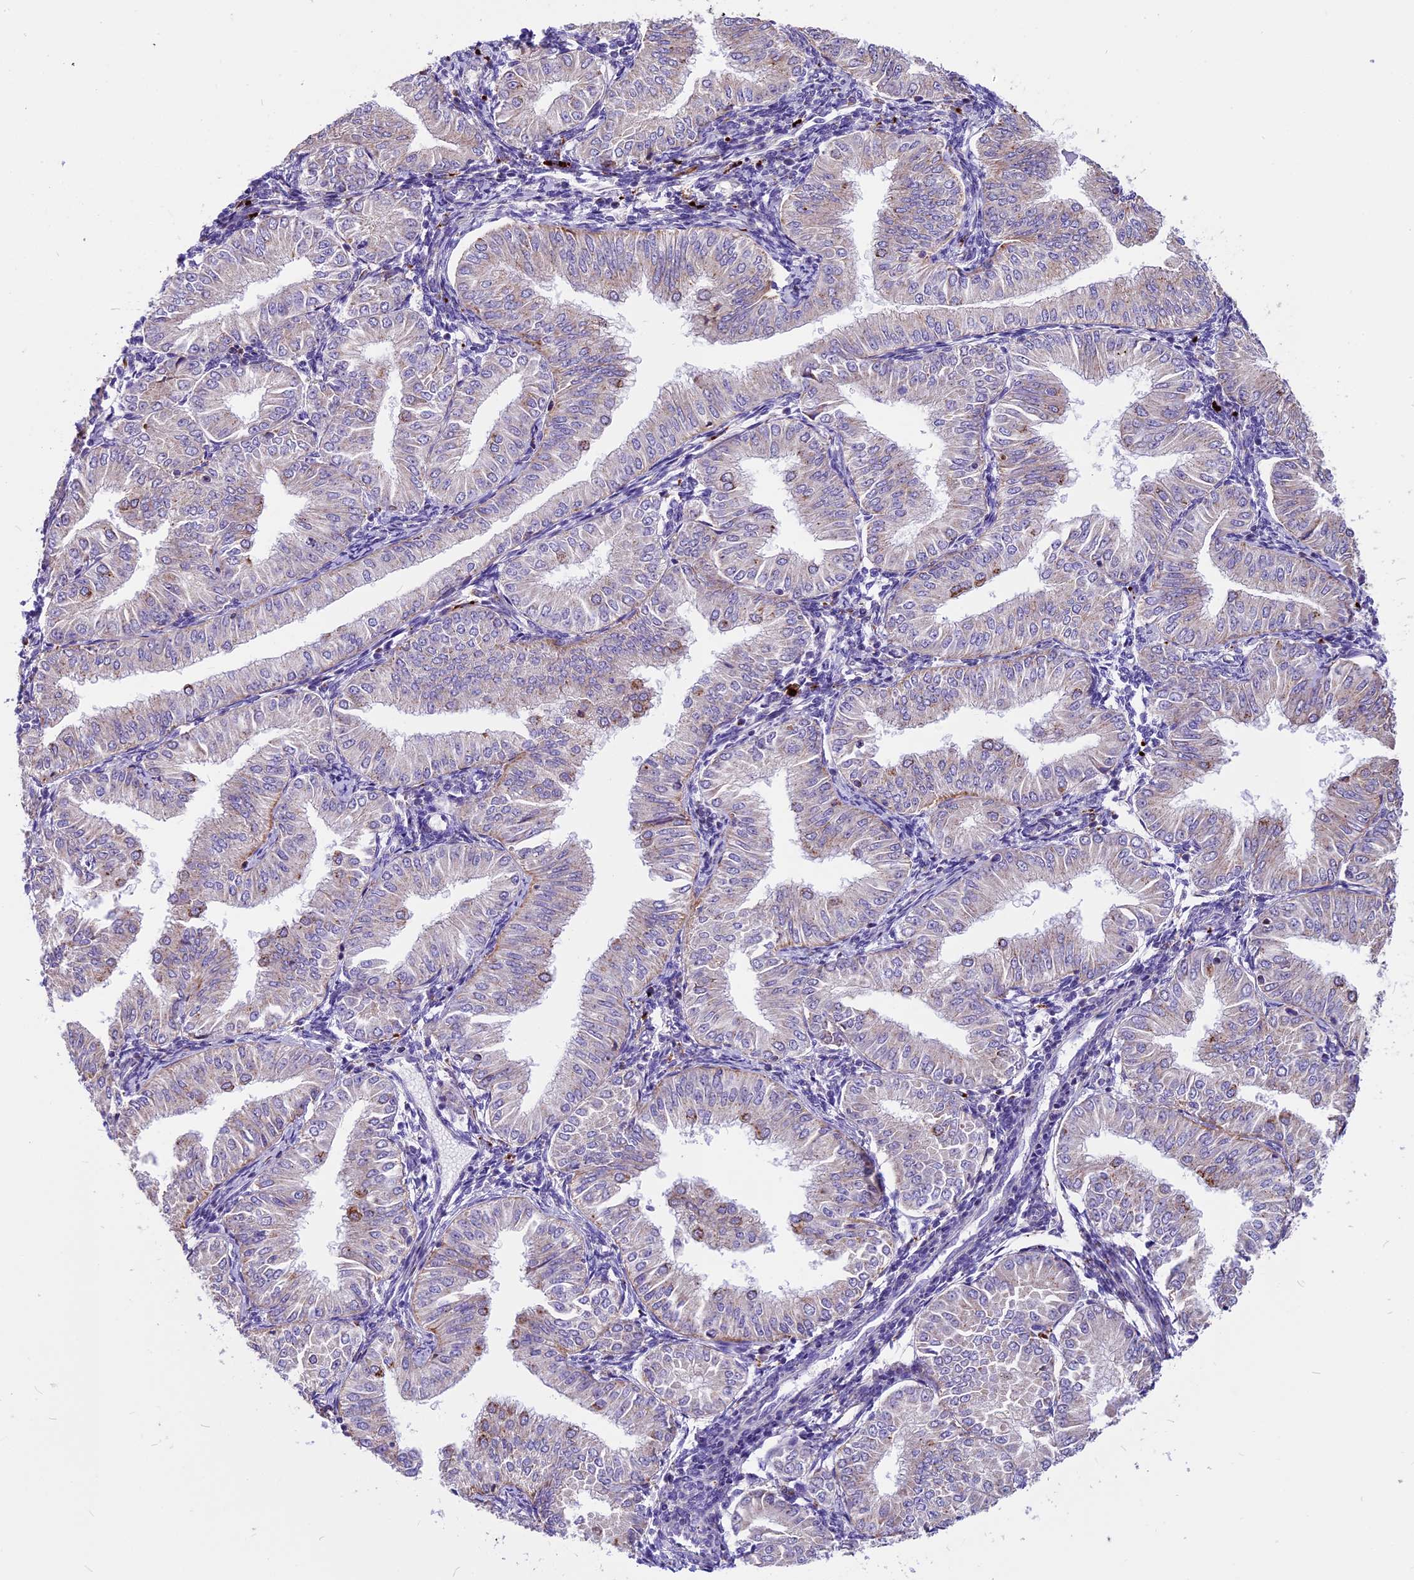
{"staining": {"intensity": "weak", "quantity": "<25%", "location": "cytoplasmic/membranous"}, "tissue": "endometrial cancer", "cell_type": "Tumor cells", "image_type": "cancer", "snomed": [{"axis": "morphology", "description": "Normal tissue, NOS"}, {"axis": "morphology", "description": "Adenocarcinoma, NOS"}, {"axis": "topography", "description": "Endometrium"}], "caption": "Immunohistochemistry (IHC) micrograph of endometrial cancer stained for a protein (brown), which demonstrates no staining in tumor cells. (Stains: DAB (3,3'-diaminobenzidine) immunohistochemistry (IHC) with hematoxylin counter stain, Microscopy: brightfield microscopy at high magnification).", "gene": "THRSP", "patient": {"sex": "female", "age": 53}}